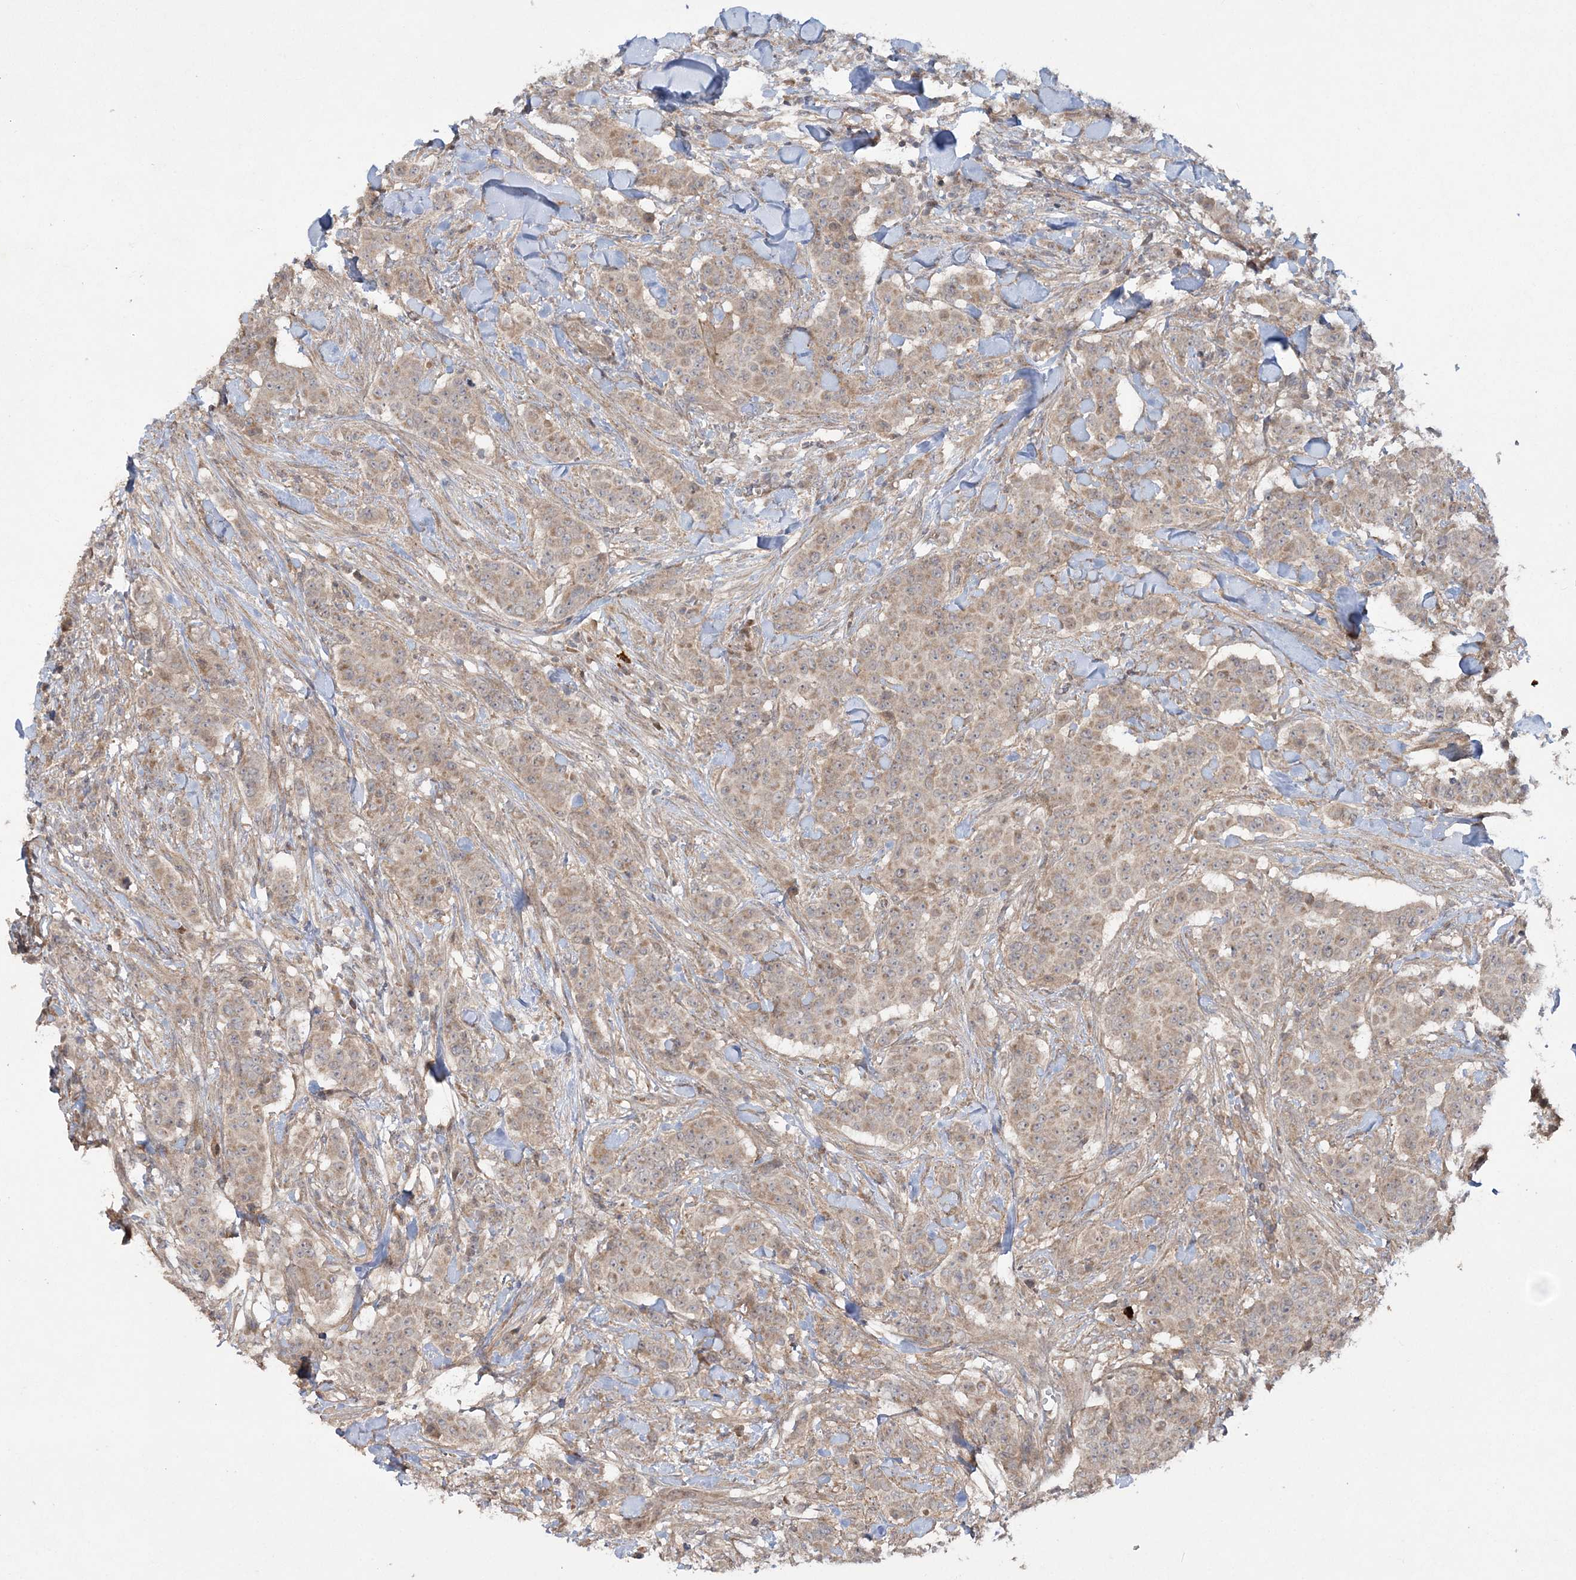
{"staining": {"intensity": "weak", "quantity": ">75%", "location": "cytoplasmic/membranous"}, "tissue": "breast cancer", "cell_type": "Tumor cells", "image_type": "cancer", "snomed": [{"axis": "morphology", "description": "Duct carcinoma"}, {"axis": "topography", "description": "Breast"}], "caption": "Weak cytoplasmic/membranous protein expression is appreciated in approximately >75% of tumor cells in breast infiltrating ductal carcinoma.", "gene": "MOCS2", "patient": {"sex": "female", "age": 40}}